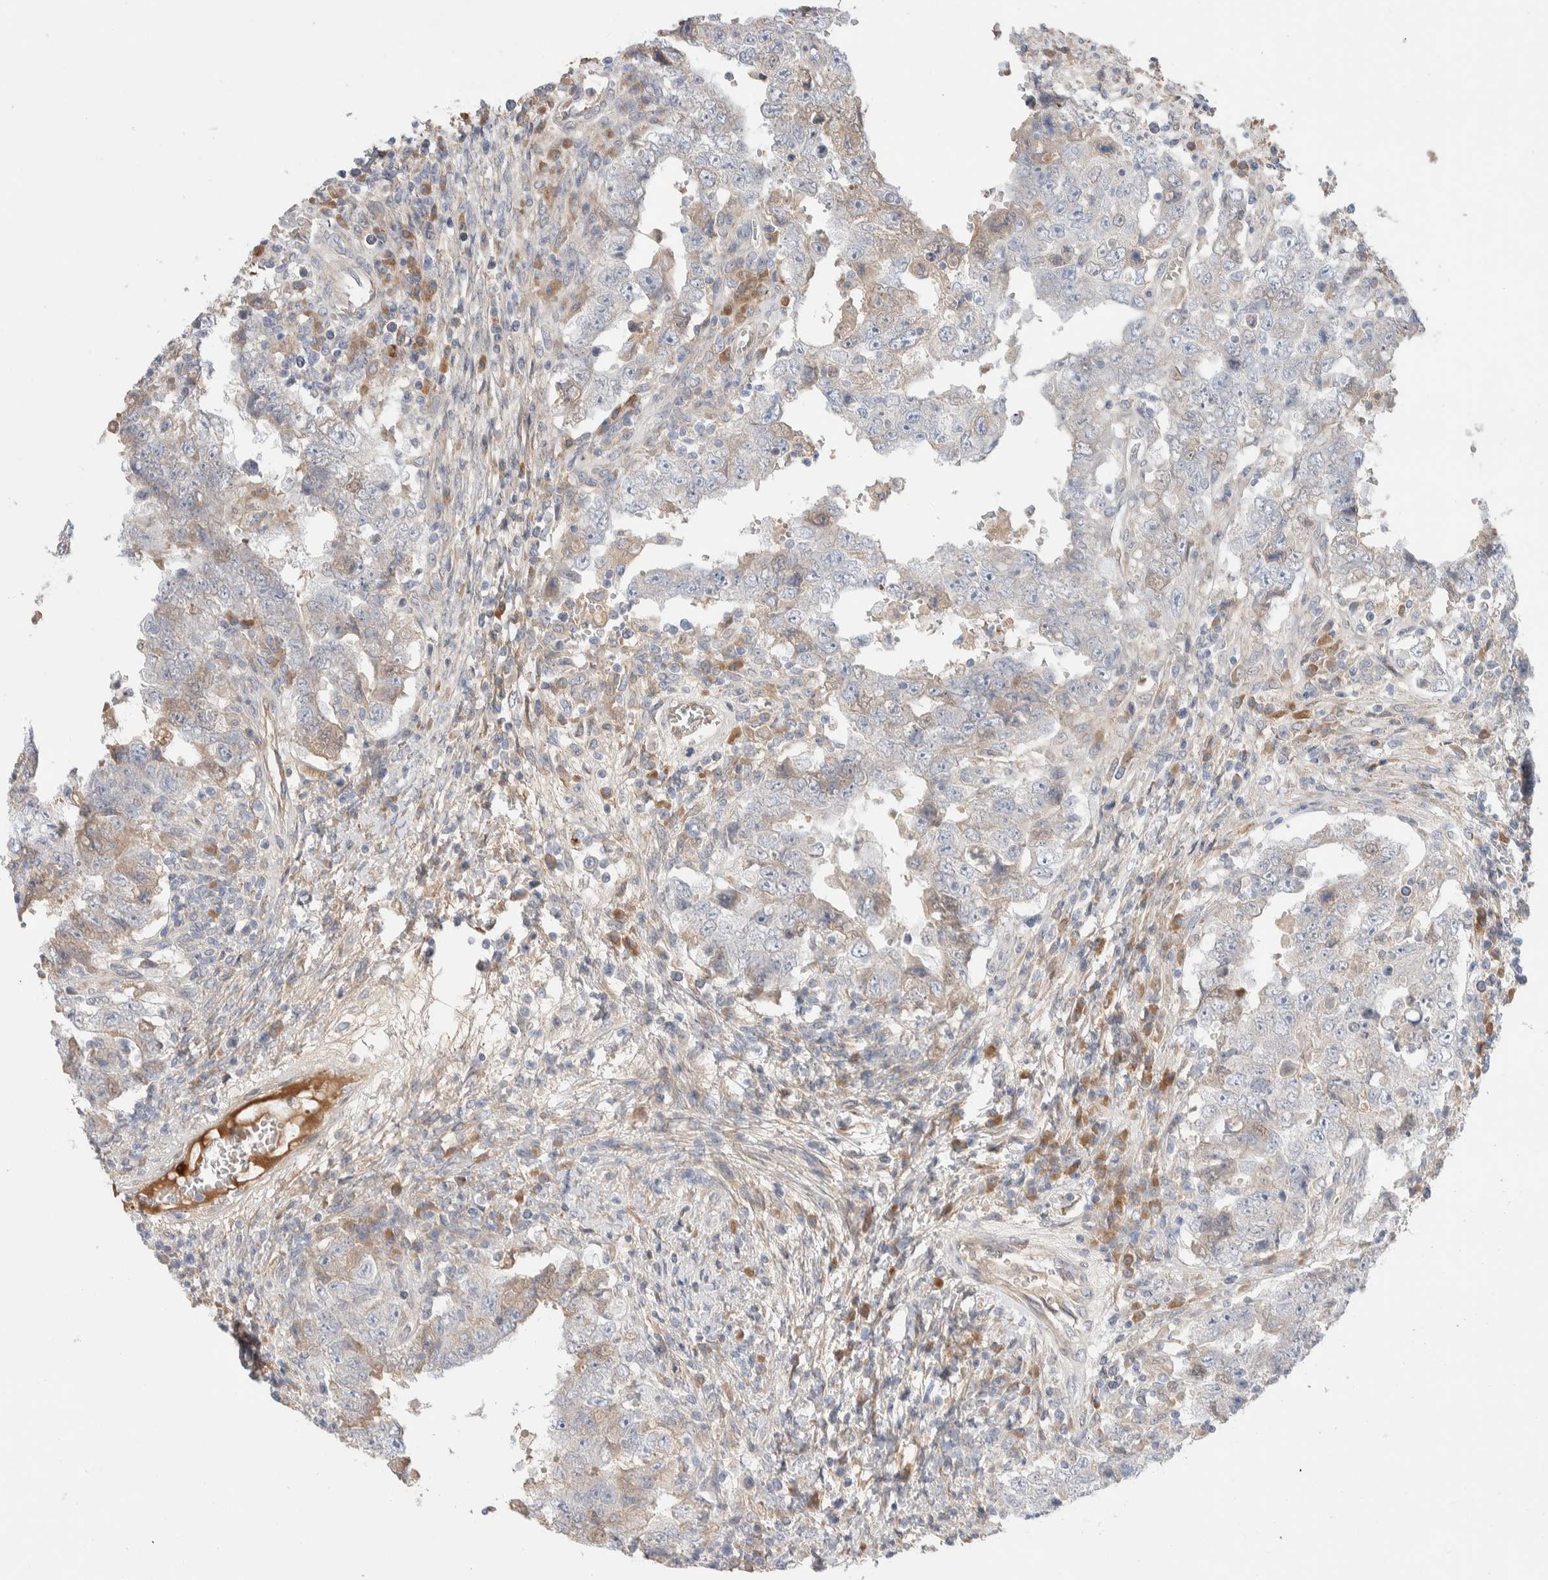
{"staining": {"intensity": "weak", "quantity": "<25%", "location": "cytoplasmic/membranous"}, "tissue": "testis cancer", "cell_type": "Tumor cells", "image_type": "cancer", "snomed": [{"axis": "morphology", "description": "Carcinoma, Embryonal, NOS"}, {"axis": "topography", "description": "Testis"}], "caption": "Tumor cells are negative for protein expression in human embryonal carcinoma (testis).", "gene": "RUSF1", "patient": {"sex": "male", "age": 26}}